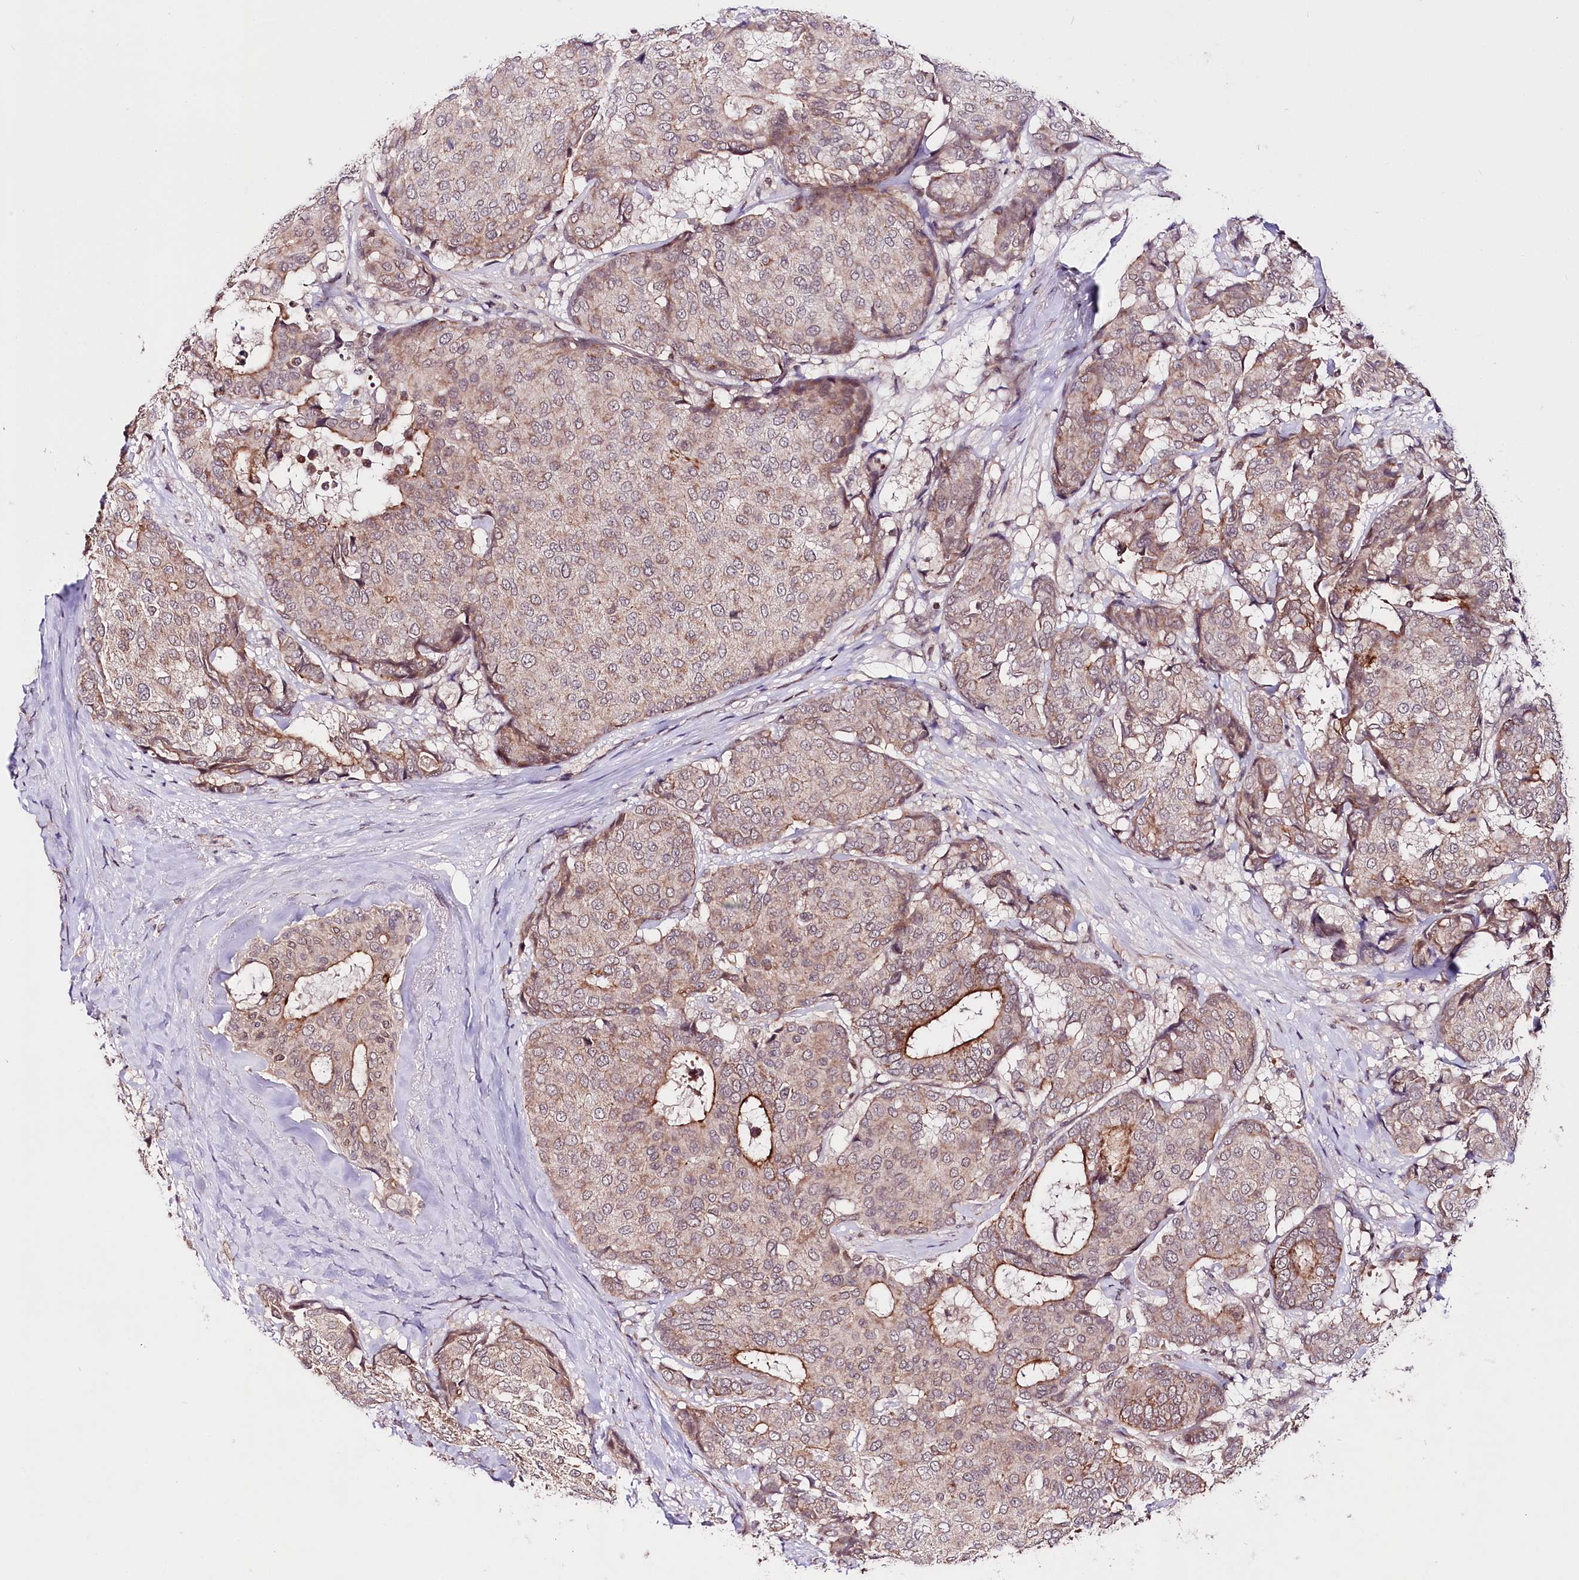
{"staining": {"intensity": "moderate", "quantity": "<25%", "location": "cytoplasmic/membranous"}, "tissue": "breast cancer", "cell_type": "Tumor cells", "image_type": "cancer", "snomed": [{"axis": "morphology", "description": "Duct carcinoma"}, {"axis": "topography", "description": "Breast"}], "caption": "The micrograph displays staining of breast cancer (intraductal carcinoma), revealing moderate cytoplasmic/membranous protein expression (brown color) within tumor cells.", "gene": "TAFAZZIN", "patient": {"sex": "female", "age": 75}}